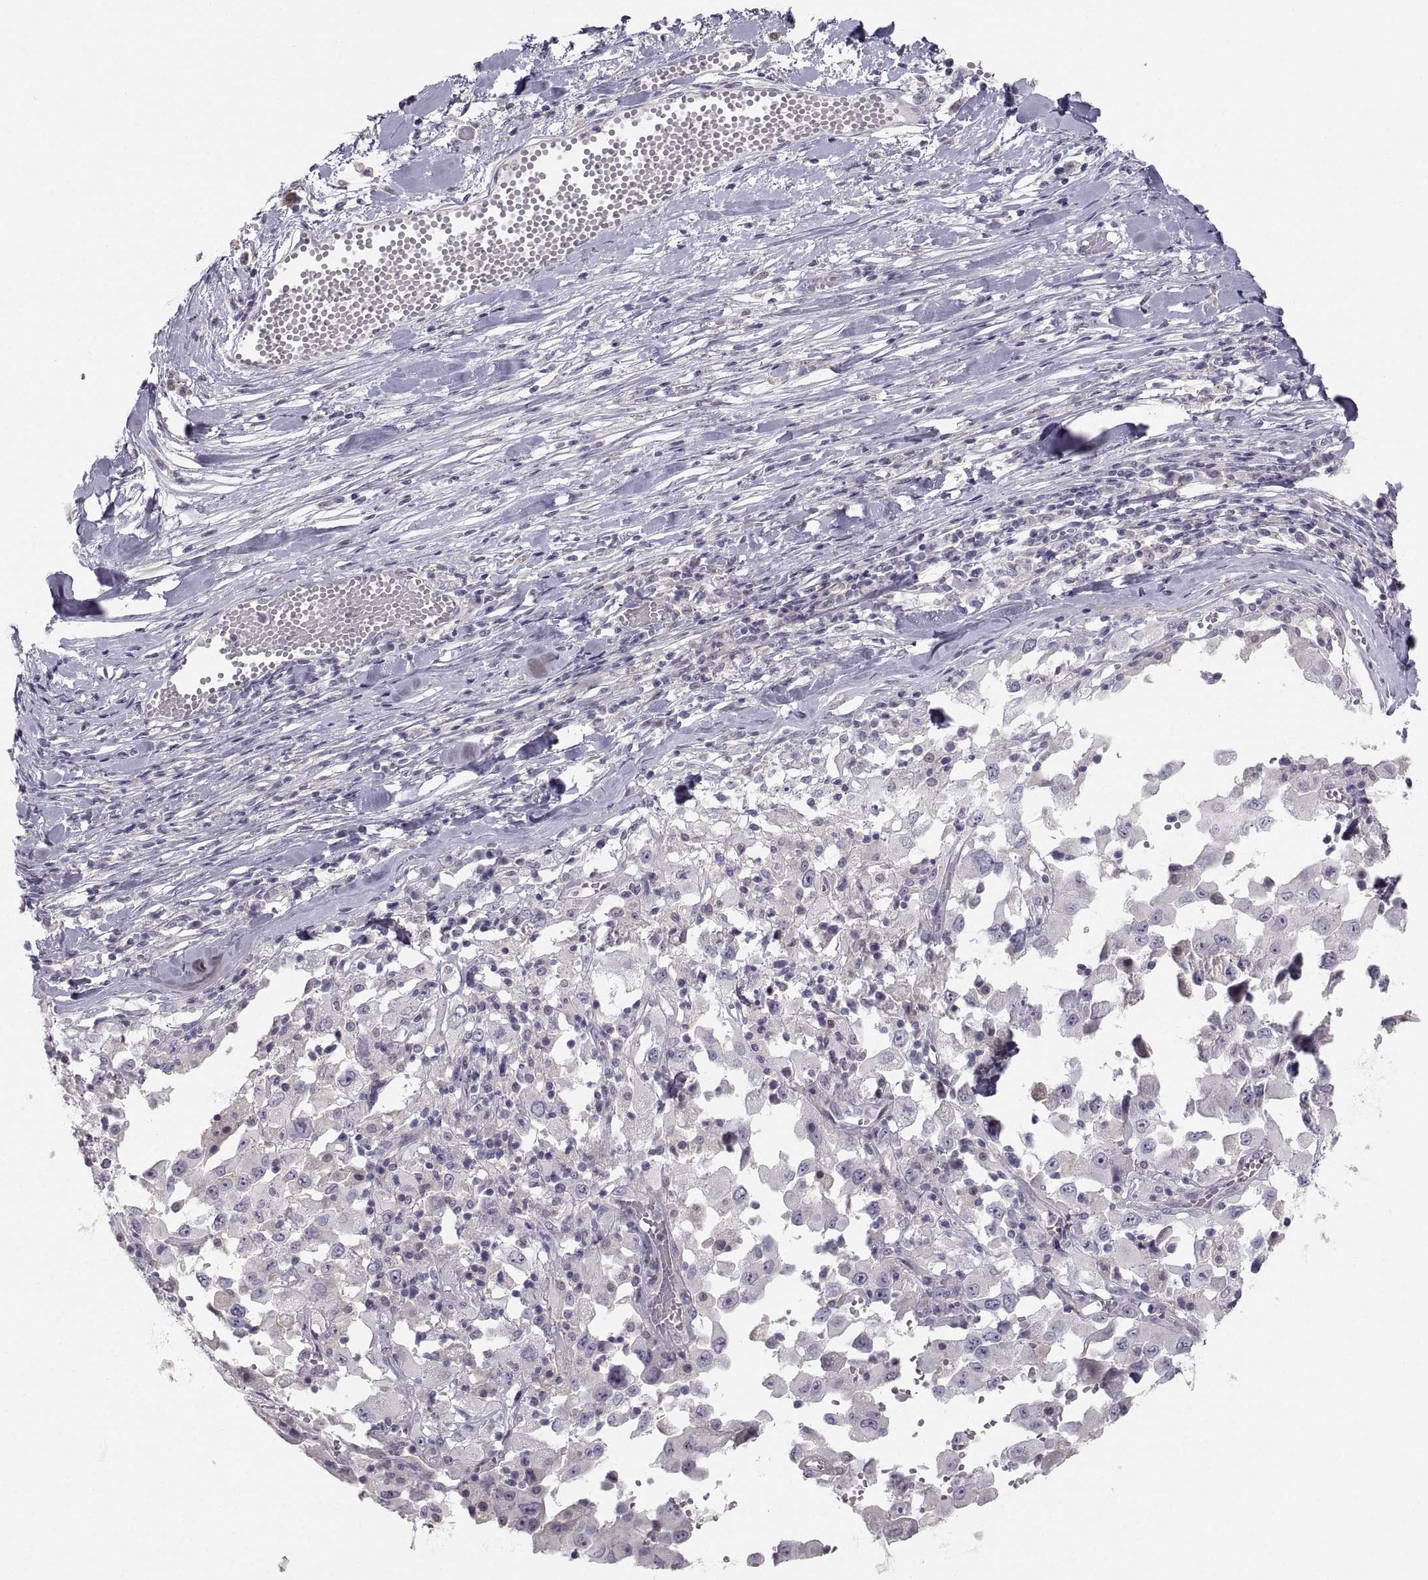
{"staining": {"intensity": "negative", "quantity": "none", "location": "none"}, "tissue": "melanoma", "cell_type": "Tumor cells", "image_type": "cancer", "snomed": [{"axis": "morphology", "description": "Malignant melanoma, Metastatic site"}, {"axis": "topography", "description": "Lymph node"}], "caption": "Tumor cells are negative for protein expression in human melanoma. (Brightfield microscopy of DAB (3,3'-diaminobenzidine) immunohistochemistry (IHC) at high magnification).", "gene": "ZNF185", "patient": {"sex": "male", "age": 50}}